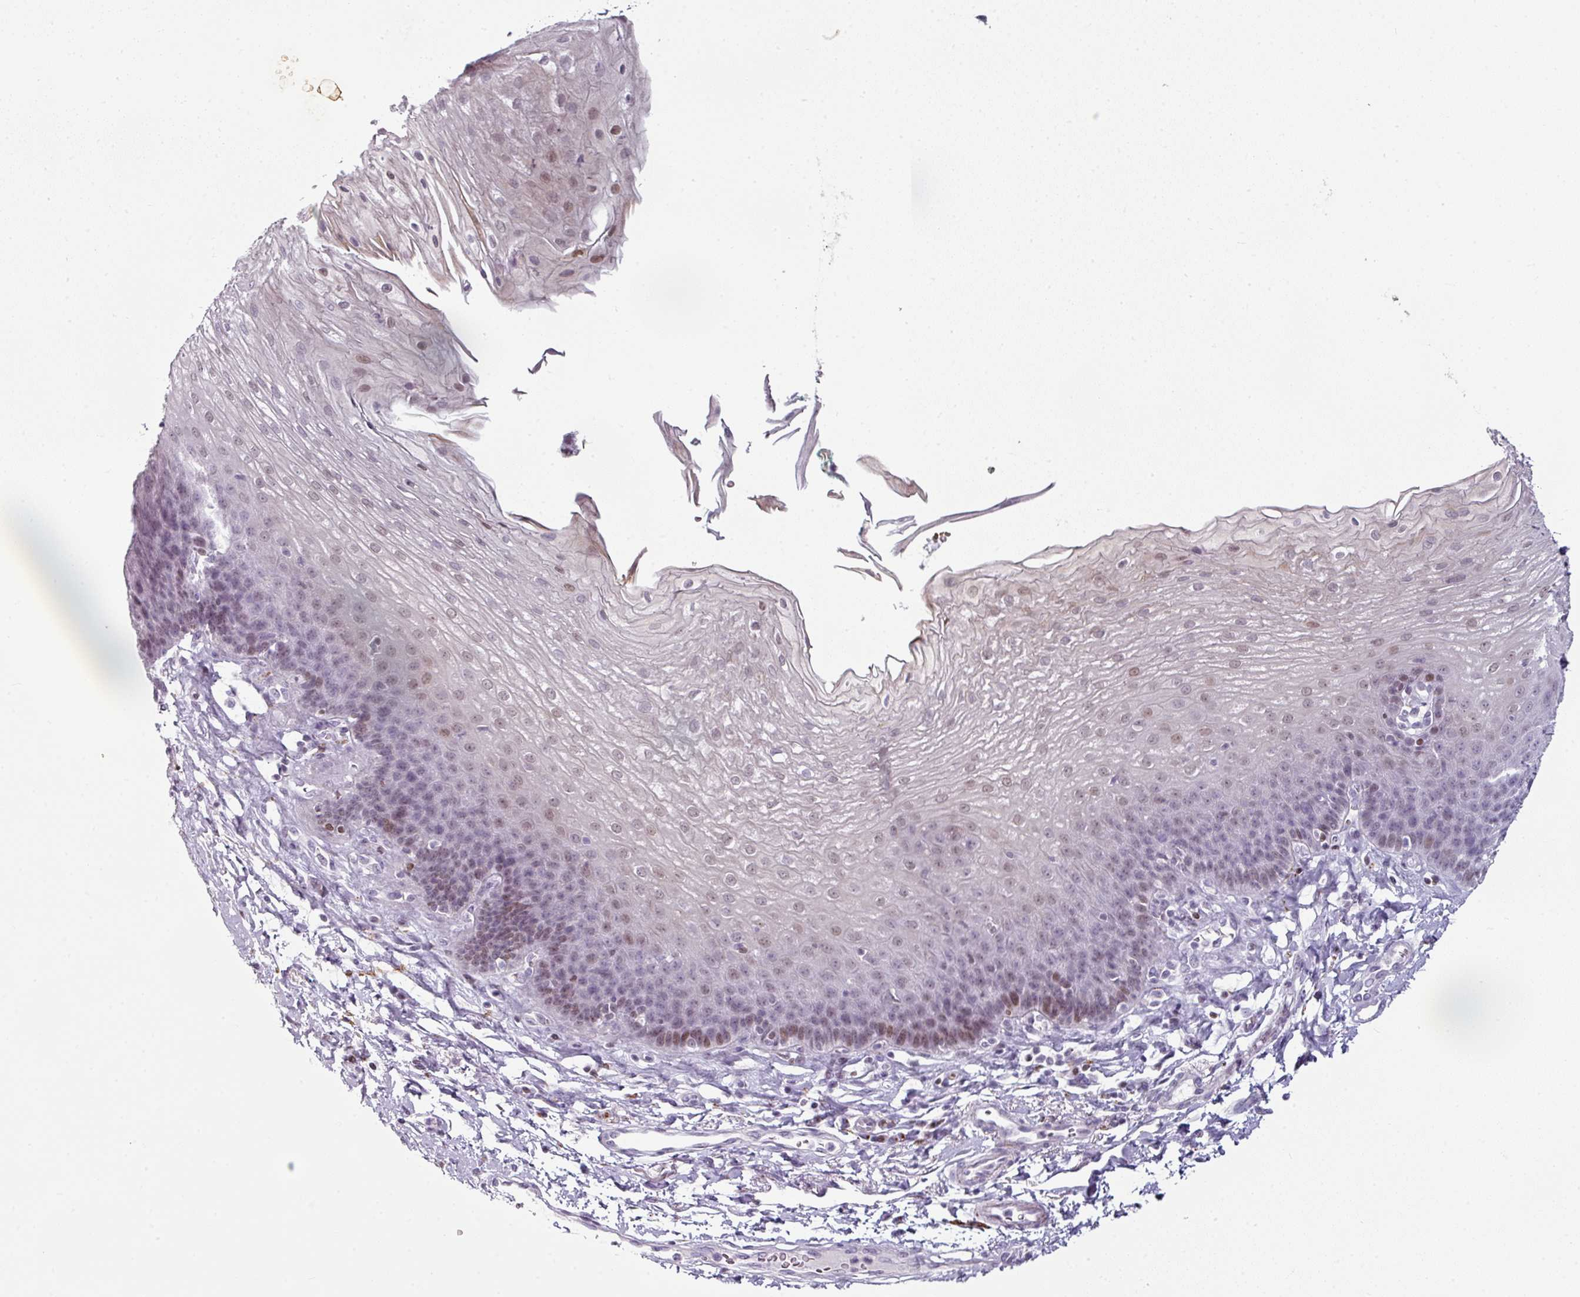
{"staining": {"intensity": "moderate", "quantity": "<25%", "location": "nuclear"}, "tissue": "esophagus", "cell_type": "Squamous epithelial cells", "image_type": "normal", "snomed": [{"axis": "morphology", "description": "Normal tissue, NOS"}, {"axis": "topography", "description": "Esophagus"}], "caption": "DAB immunohistochemical staining of normal esophagus reveals moderate nuclear protein expression in approximately <25% of squamous epithelial cells.", "gene": "SYT8", "patient": {"sex": "female", "age": 81}}